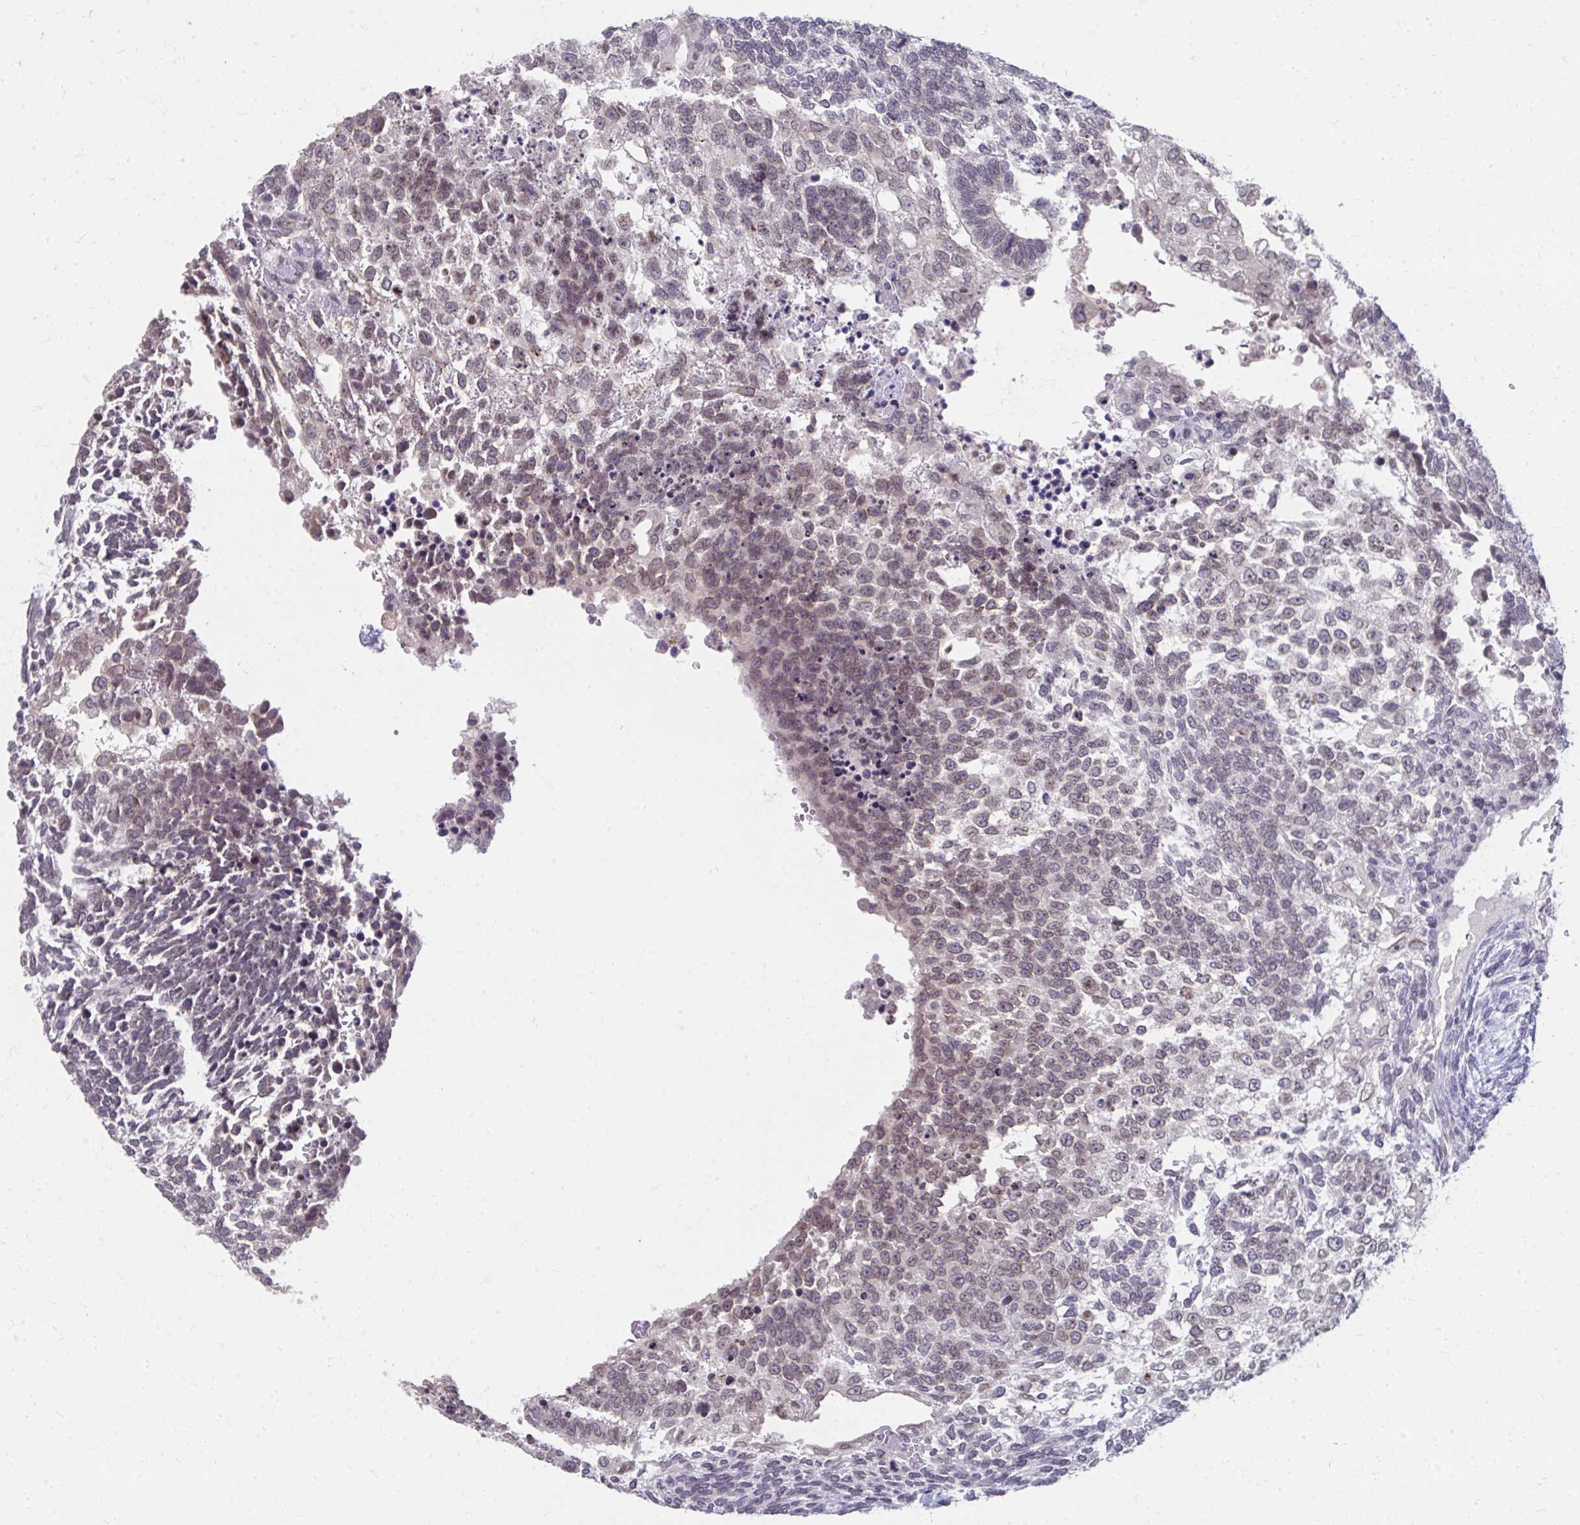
{"staining": {"intensity": "weak", "quantity": "25%-75%", "location": "nuclear"}, "tissue": "testis cancer", "cell_type": "Tumor cells", "image_type": "cancer", "snomed": [{"axis": "morphology", "description": "Carcinoma, Embryonal, NOS"}, {"axis": "topography", "description": "Testis"}], "caption": "Immunohistochemical staining of embryonal carcinoma (testis) exhibits low levels of weak nuclear protein positivity in about 25%-75% of tumor cells.", "gene": "NUP133", "patient": {"sex": "male", "age": 23}}